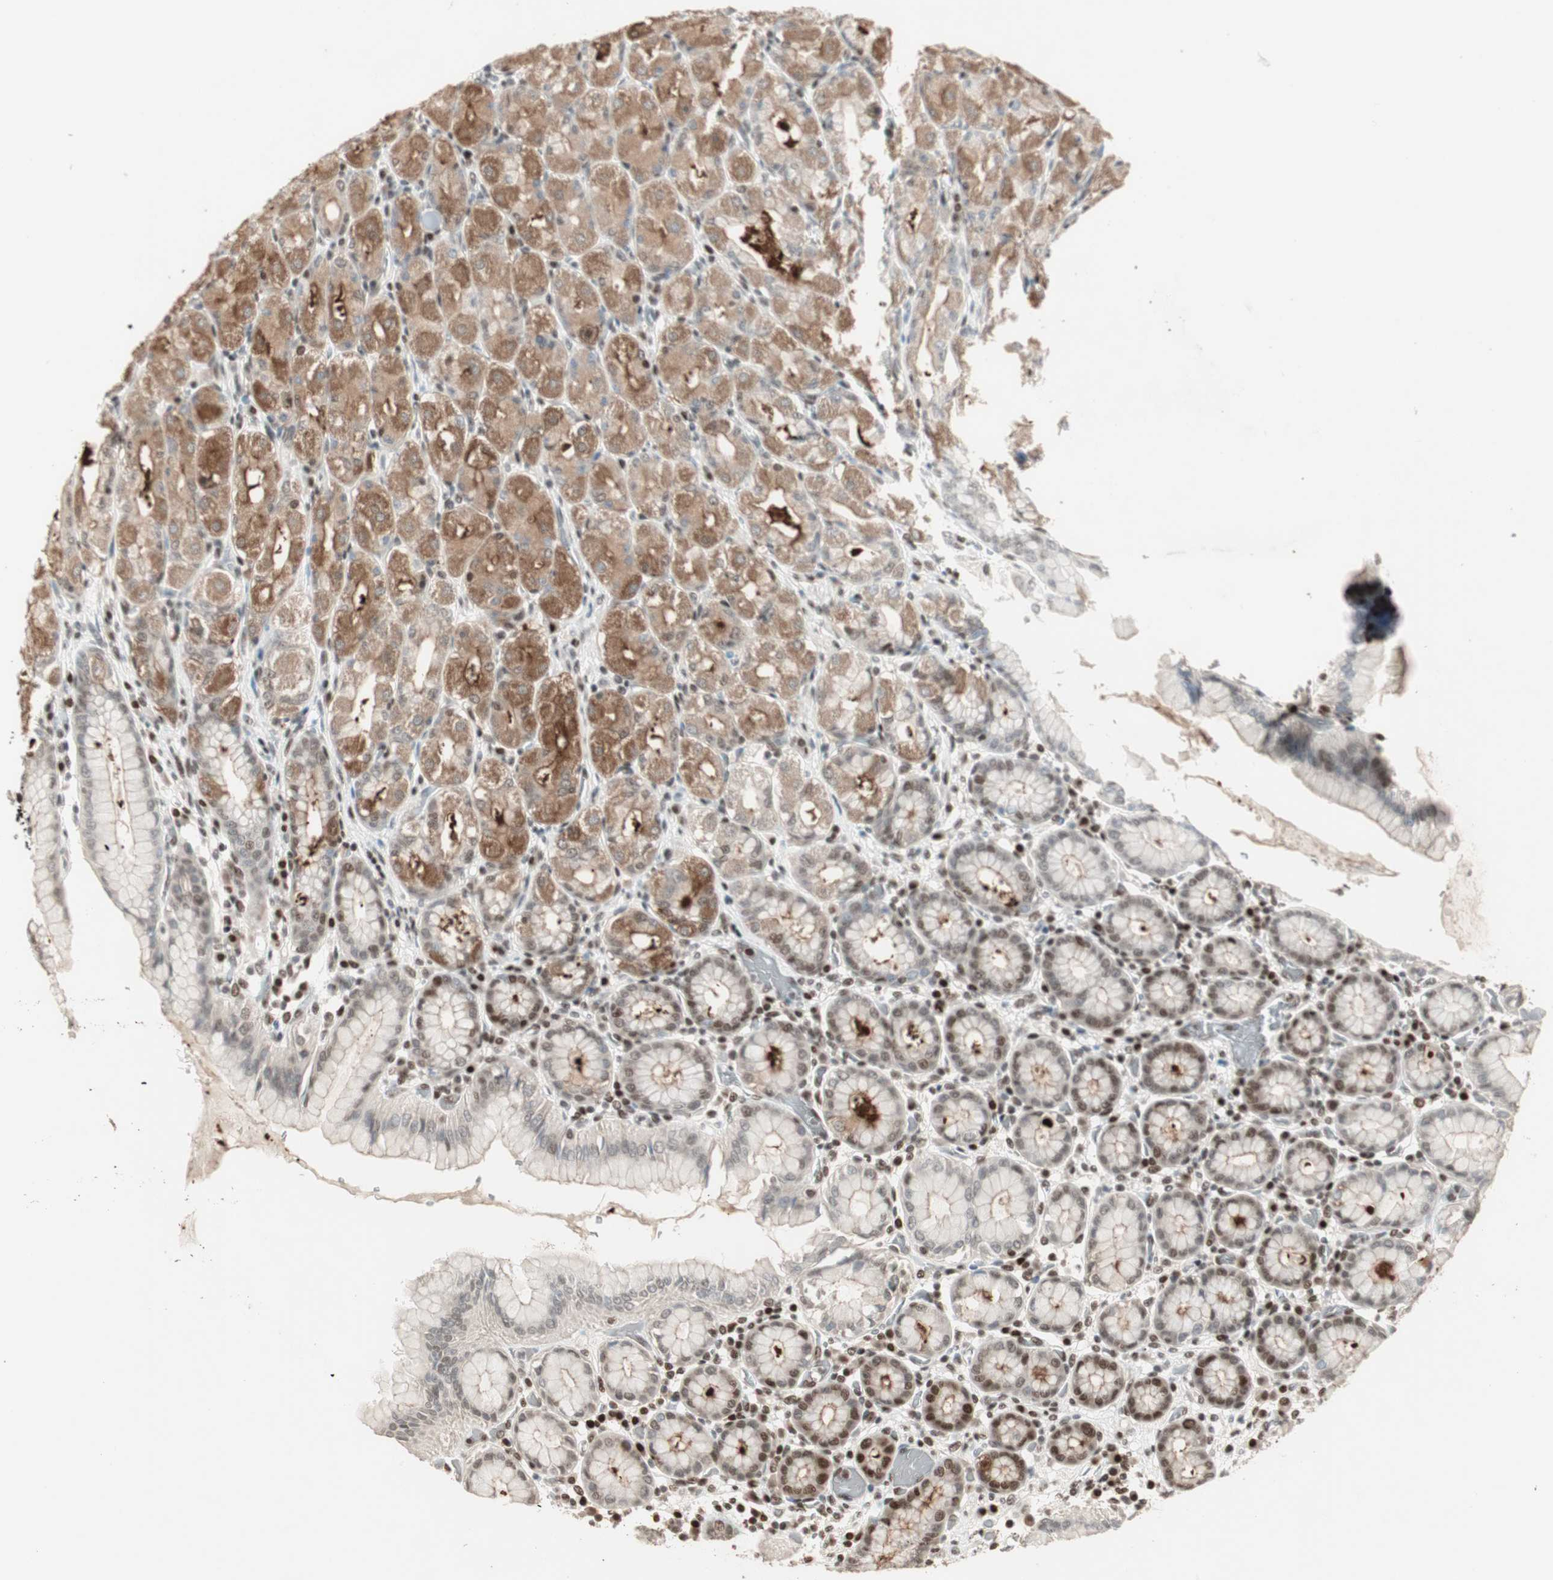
{"staining": {"intensity": "moderate", "quantity": ">75%", "location": "cytoplasmic/membranous,nuclear"}, "tissue": "stomach", "cell_type": "Glandular cells", "image_type": "normal", "snomed": [{"axis": "morphology", "description": "Normal tissue, NOS"}, {"axis": "topography", "description": "Stomach, upper"}], "caption": "This is a histology image of immunohistochemistry (IHC) staining of unremarkable stomach, which shows moderate staining in the cytoplasmic/membranous,nuclear of glandular cells.", "gene": "MDC1", "patient": {"sex": "male", "age": 68}}